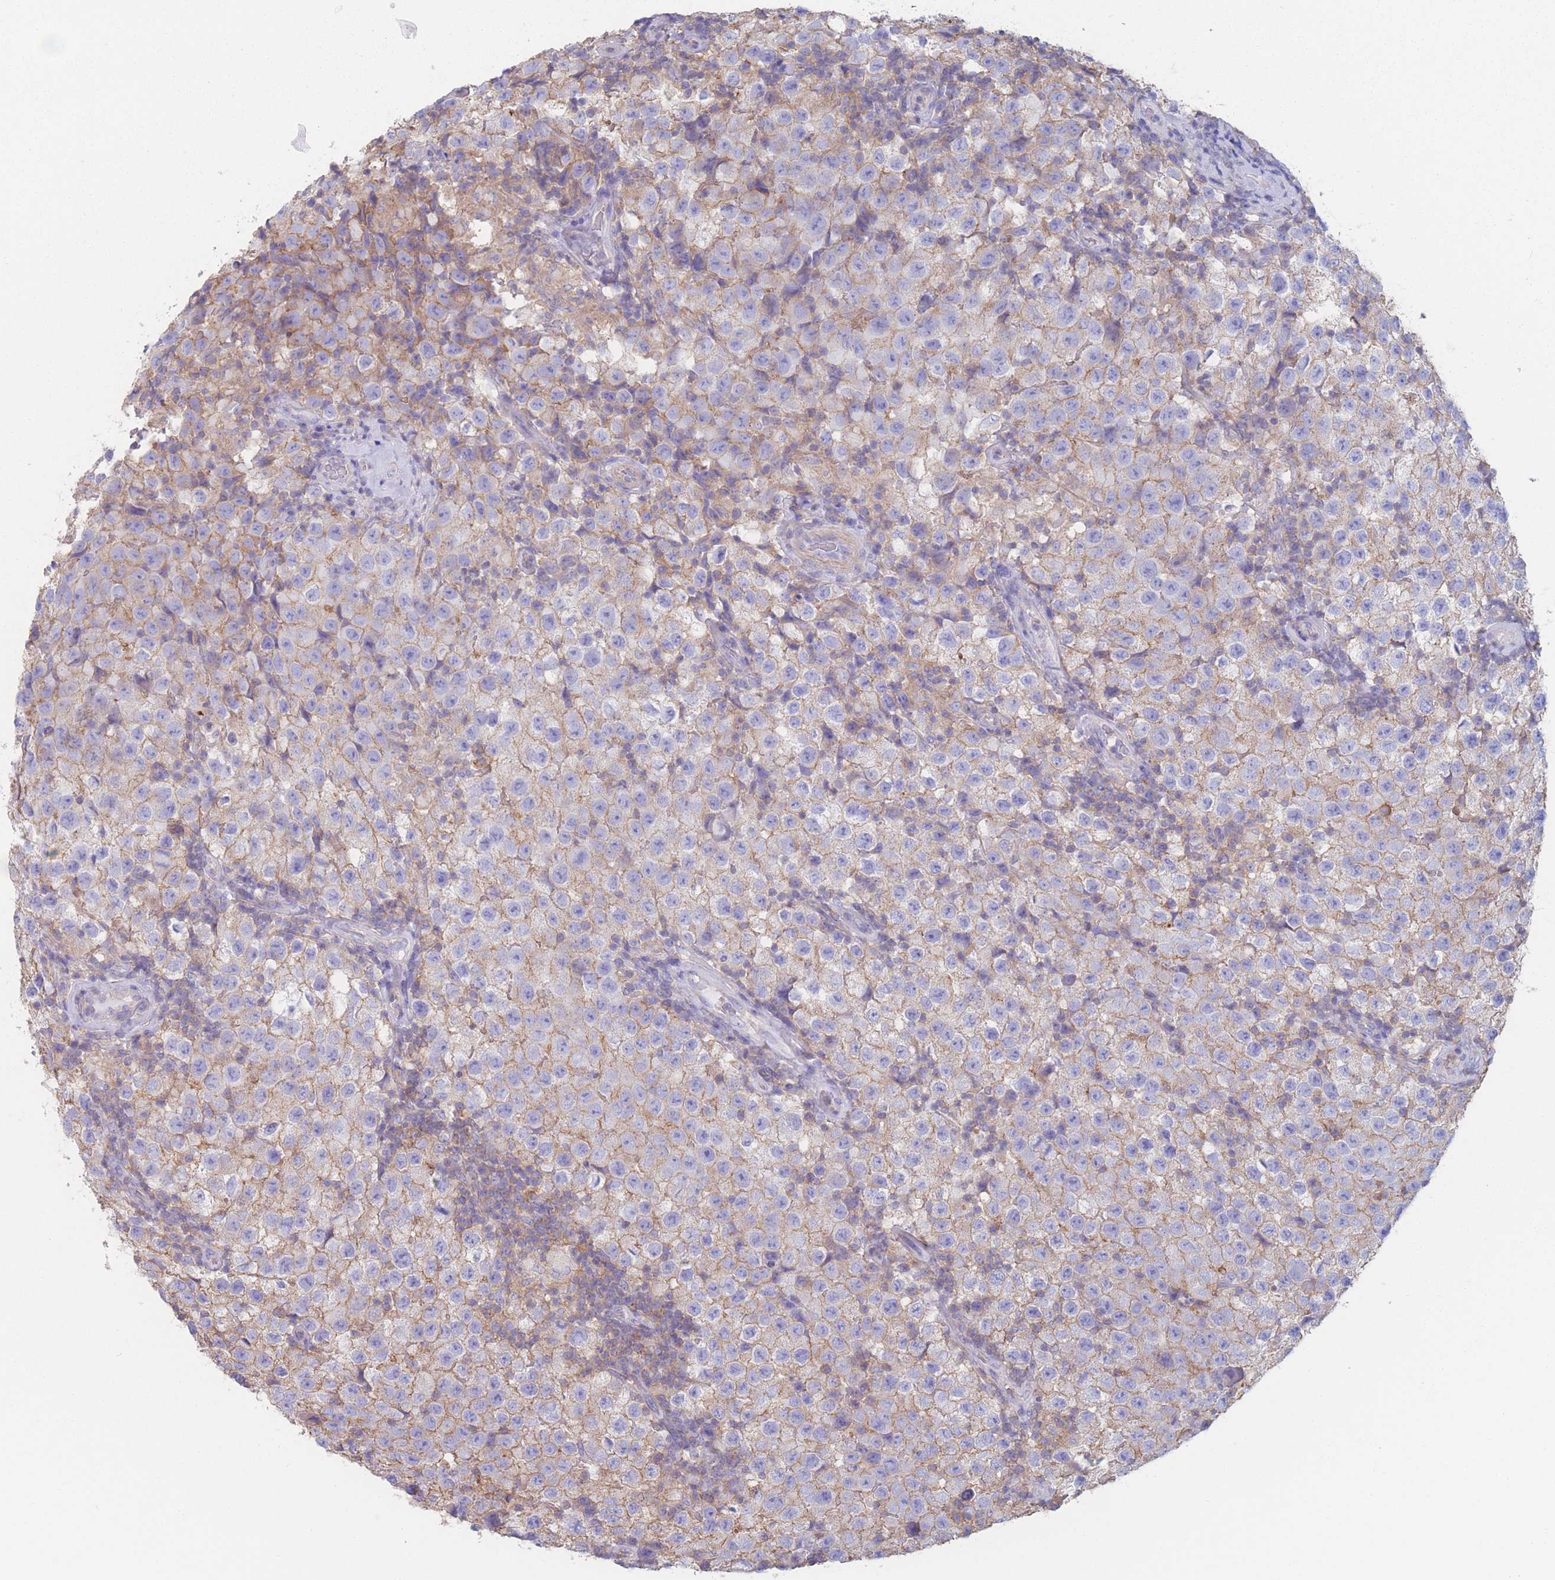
{"staining": {"intensity": "weak", "quantity": "25%-75%", "location": "cytoplasmic/membranous"}, "tissue": "testis cancer", "cell_type": "Tumor cells", "image_type": "cancer", "snomed": [{"axis": "morphology", "description": "Seminoma, NOS"}, {"axis": "morphology", "description": "Carcinoma, Embryonal, NOS"}, {"axis": "topography", "description": "Testis"}], "caption": "The micrograph exhibits staining of testis cancer, revealing weak cytoplasmic/membranous protein positivity (brown color) within tumor cells.", "gene": "ADH1A", "patient": {"sex": "male", "age": 41}}